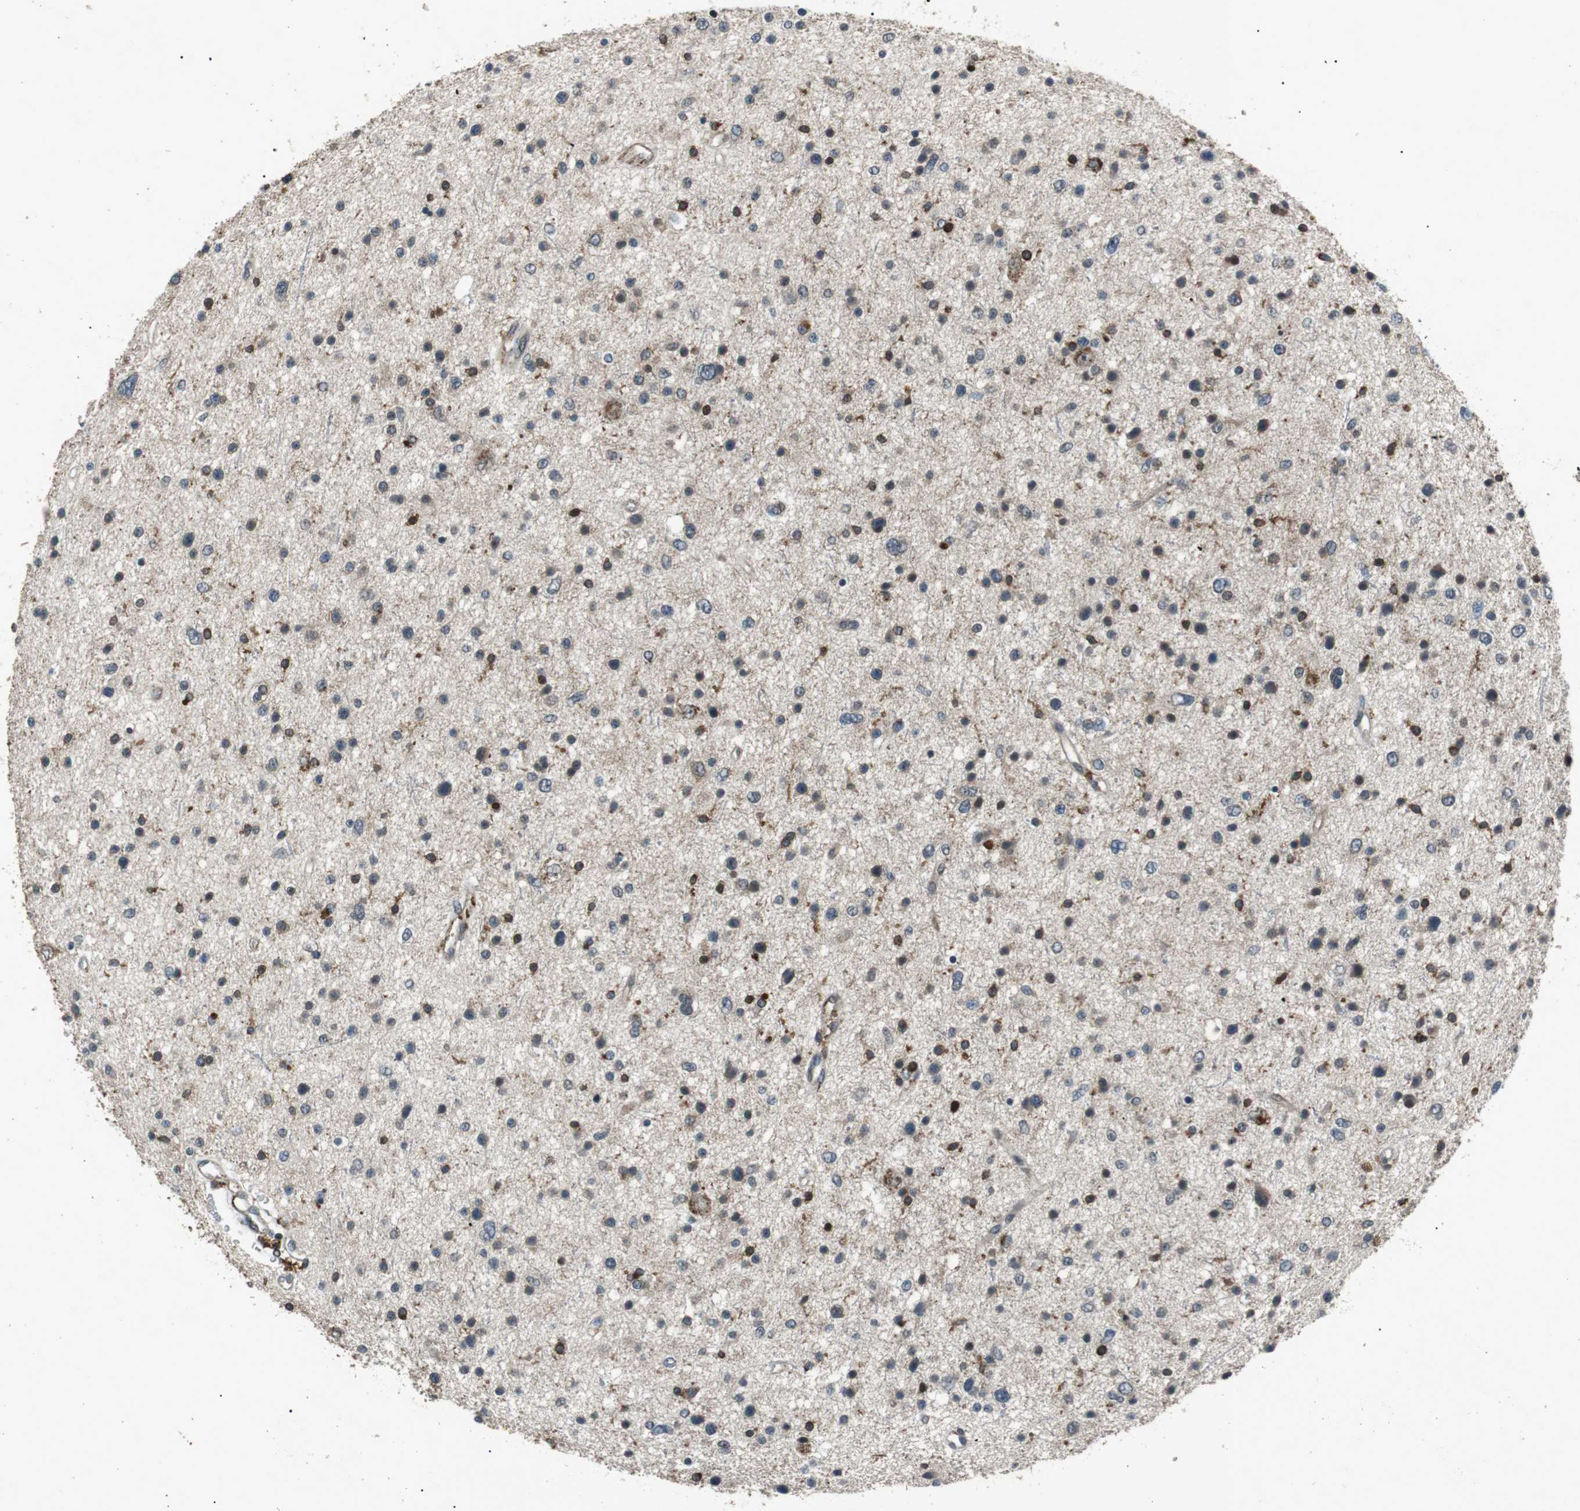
{"staining": {"intensity": "strong", "quantity": "<25%", "location": "cytoplasmic/membranous"}, "tissue": "glioma", "cell_type": "Tumor cells", "image_type": "cancer", "snomed": [{"axis": "morphology", "description": "Glioma, malignant, Low grade"}, {"axis": "topography", "description": "Brain"}], "caption": "Immunohistochemical staining of human glioma demonstrates medium levels of strong cytoplasmic/membranous staining in approximately <25% of tumor cells. The staining was performed using DAB, with brown indicating positive protein expression. Nuclei are stained blue with hematoxylin.", "gene": "NEK7", "patient": {"sex": "female", "age": 37}}